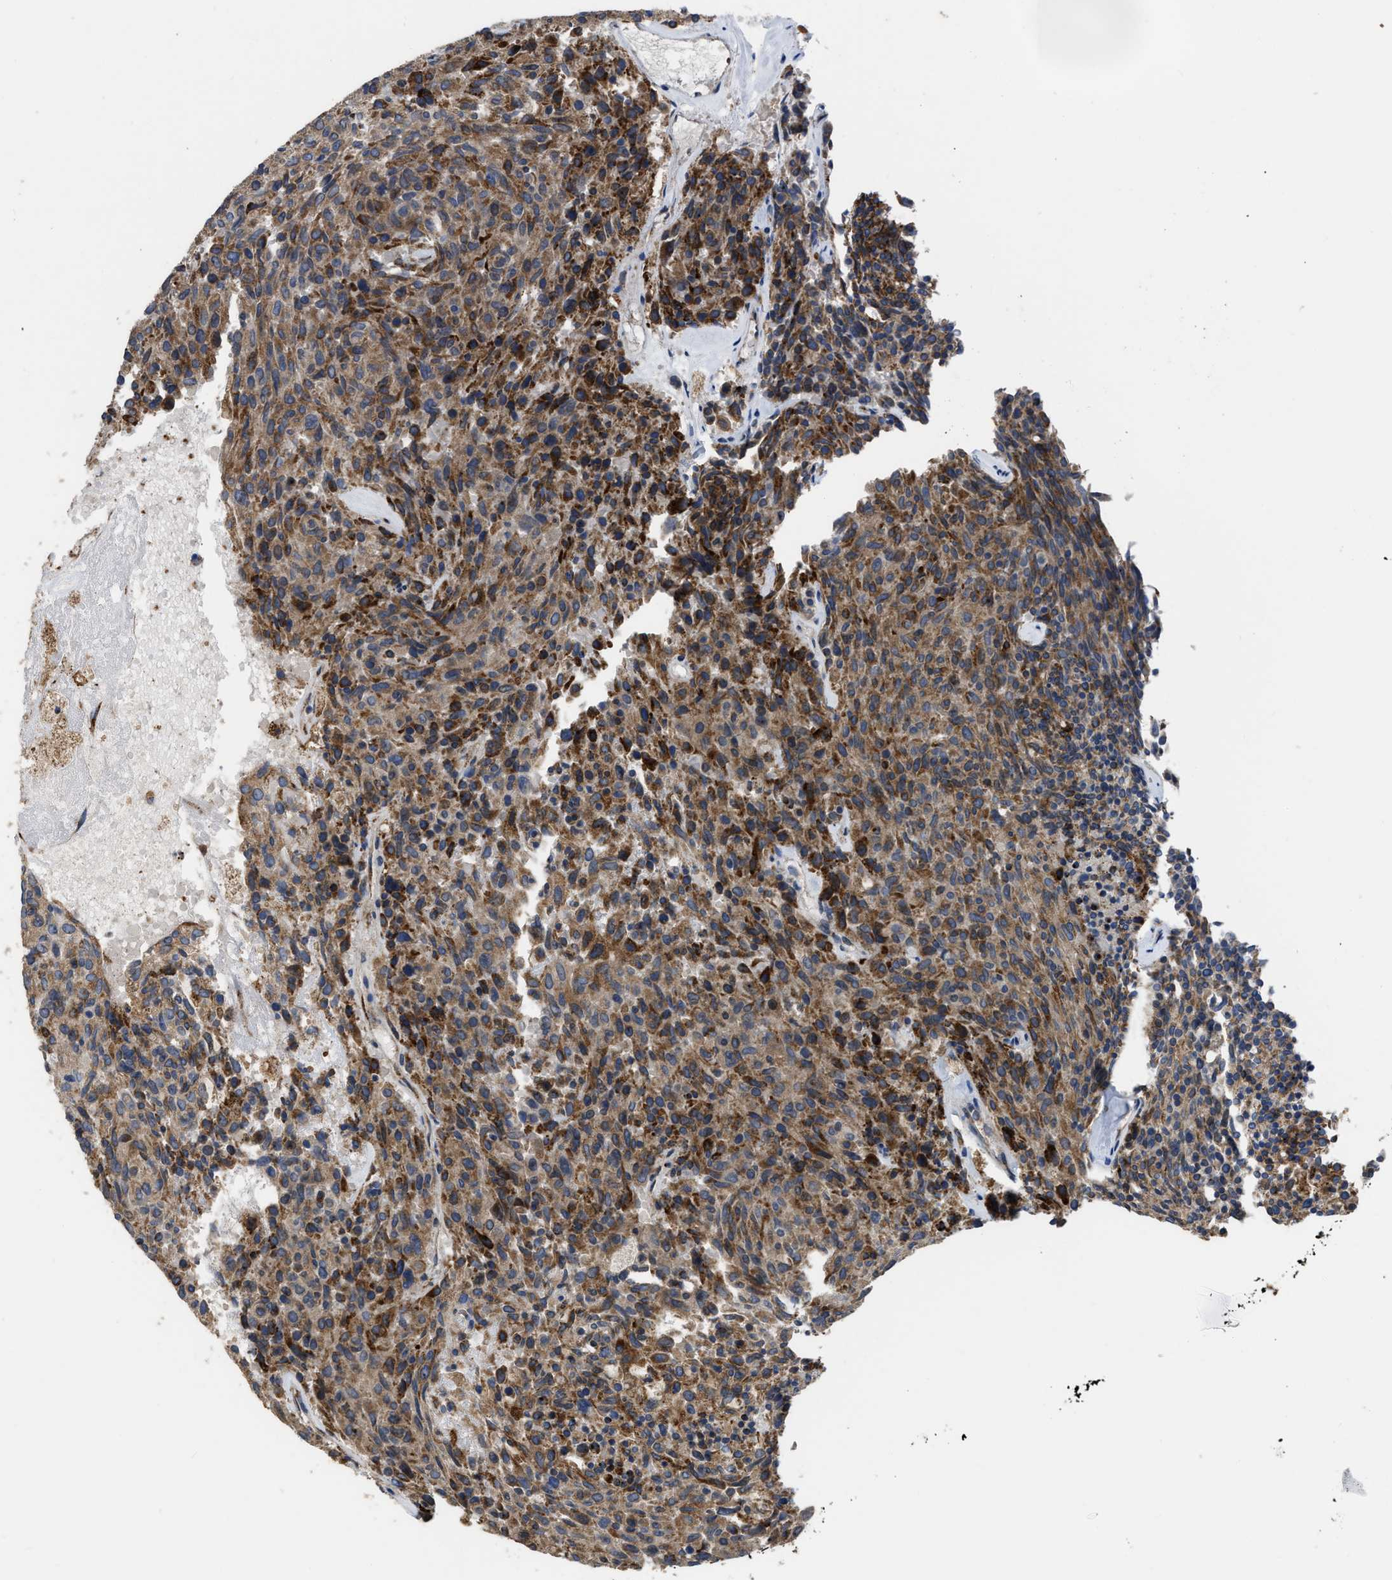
{"staining": {"intensity": "moderate", "quantity": ">75%", "location": "cytoplasmic/membranous"}, "tissue": "carcinoid", "cell_type": "Tumor cells", "image_type": "cancer", "snomed": [{"axis": "morphology", "description": "Carcinoid, malignant, NOS"}, {"axis": "topography", "description": "Pancreas"}], "caption": "IHC image of human carcinoid stained for a protein (brown), which demonstrates medium levels of moderate cytoplasmic/membranous positivity in about >75% of tumor cells.", "gene": "AK2", "patient": {"sex": "female", "age": 54}}